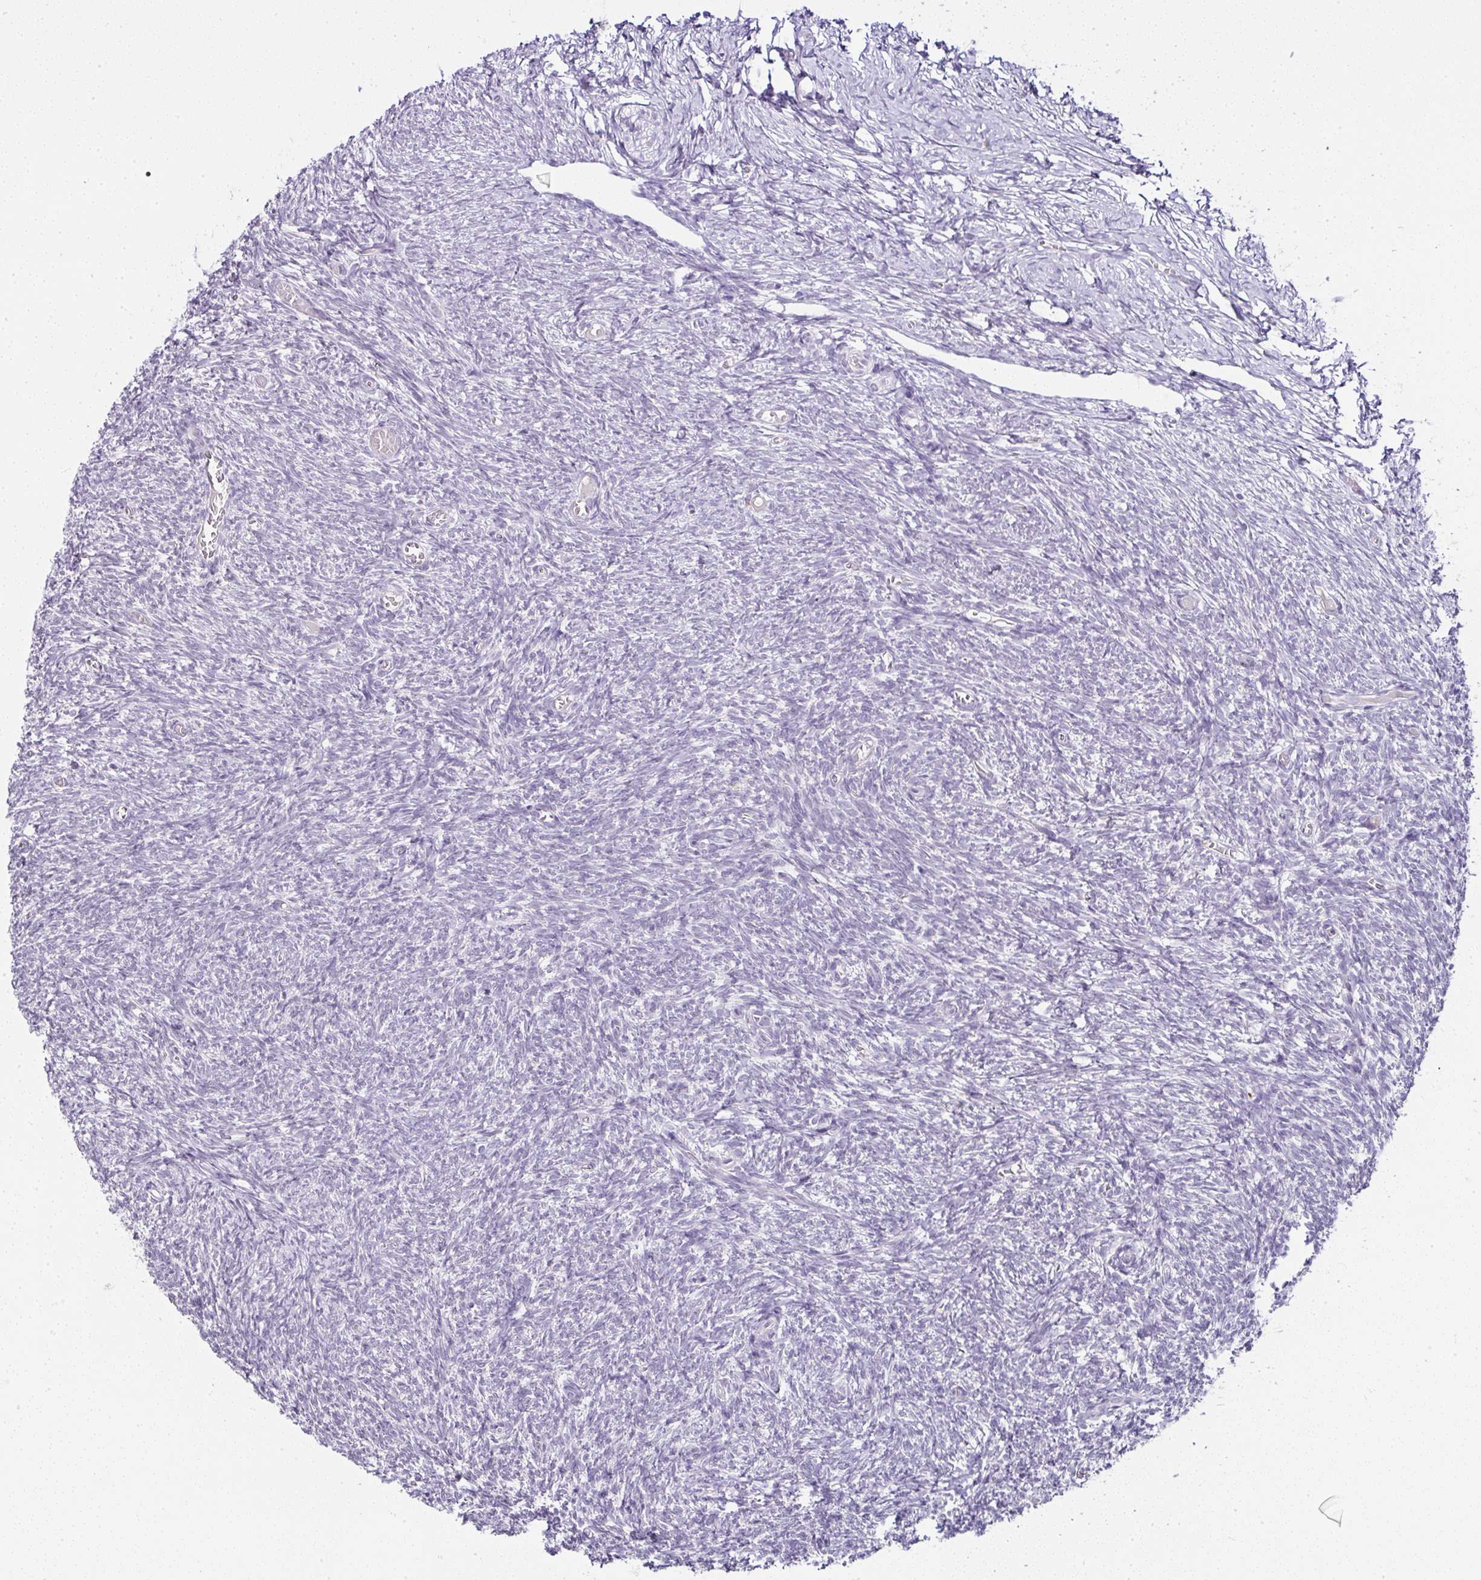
{"staining": {"intensity": "negative", "quantity": "none", "location": "none"}, "tissue": "ovary", "cell_type": "Follicle cells", "image_type": "normal", "snomed": [{"axis": "morphology", "description": "Normal tissue, NOS"}, {"axis": "topography", "description": "Ovary"}], "caption": "Ovary stained for a protein using immunohistochemistry demonstrates no positivity follicle cells.", "gene": "SERPINB3", "patient": {"sex": "female", "age": 39}}